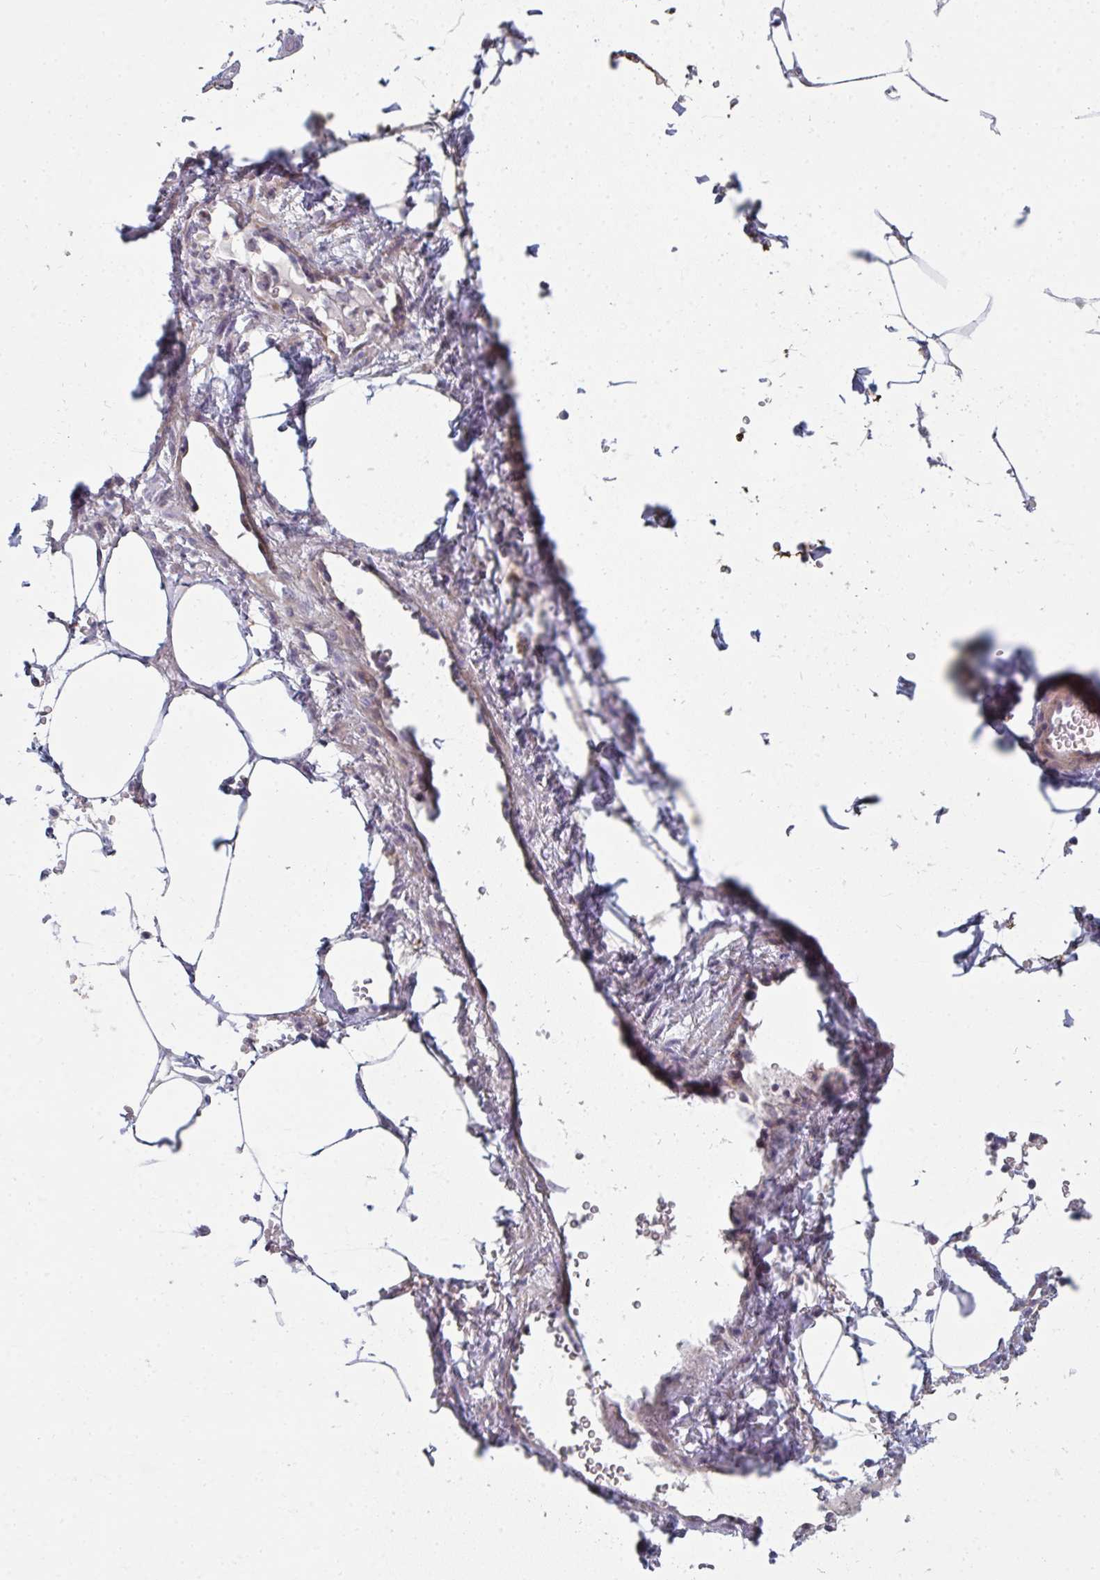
{"staining": {"intensity": "negative", "quantity": "none", "location": "none"}, "tissue": "adipose tissue", "cell_type": "Adipocytes", "image_type": "normal", "snomed": [{"axis": "morphology", "description": "Normal tissue, NOS"}, {"axis": "topography", "description": "Urinary bladder"}, {"axis": "topography", "description": "Peripheral nerve tissue"}], "caption": "Immunohistochemistry photomicrograph of normal adipose tissue: human adipose tissue stained with DAB (3,3'-diaminobenzidine) displays no significant protein staining in adipocytes. (Stains: DAB (3,3'-diaminobenzidine) IHC with hematoxylin counter stain, Microscopy: brightfield microscopy at high magnification).", "gene": "A1CF", "patient": {"sex": "male", "age": 55}}